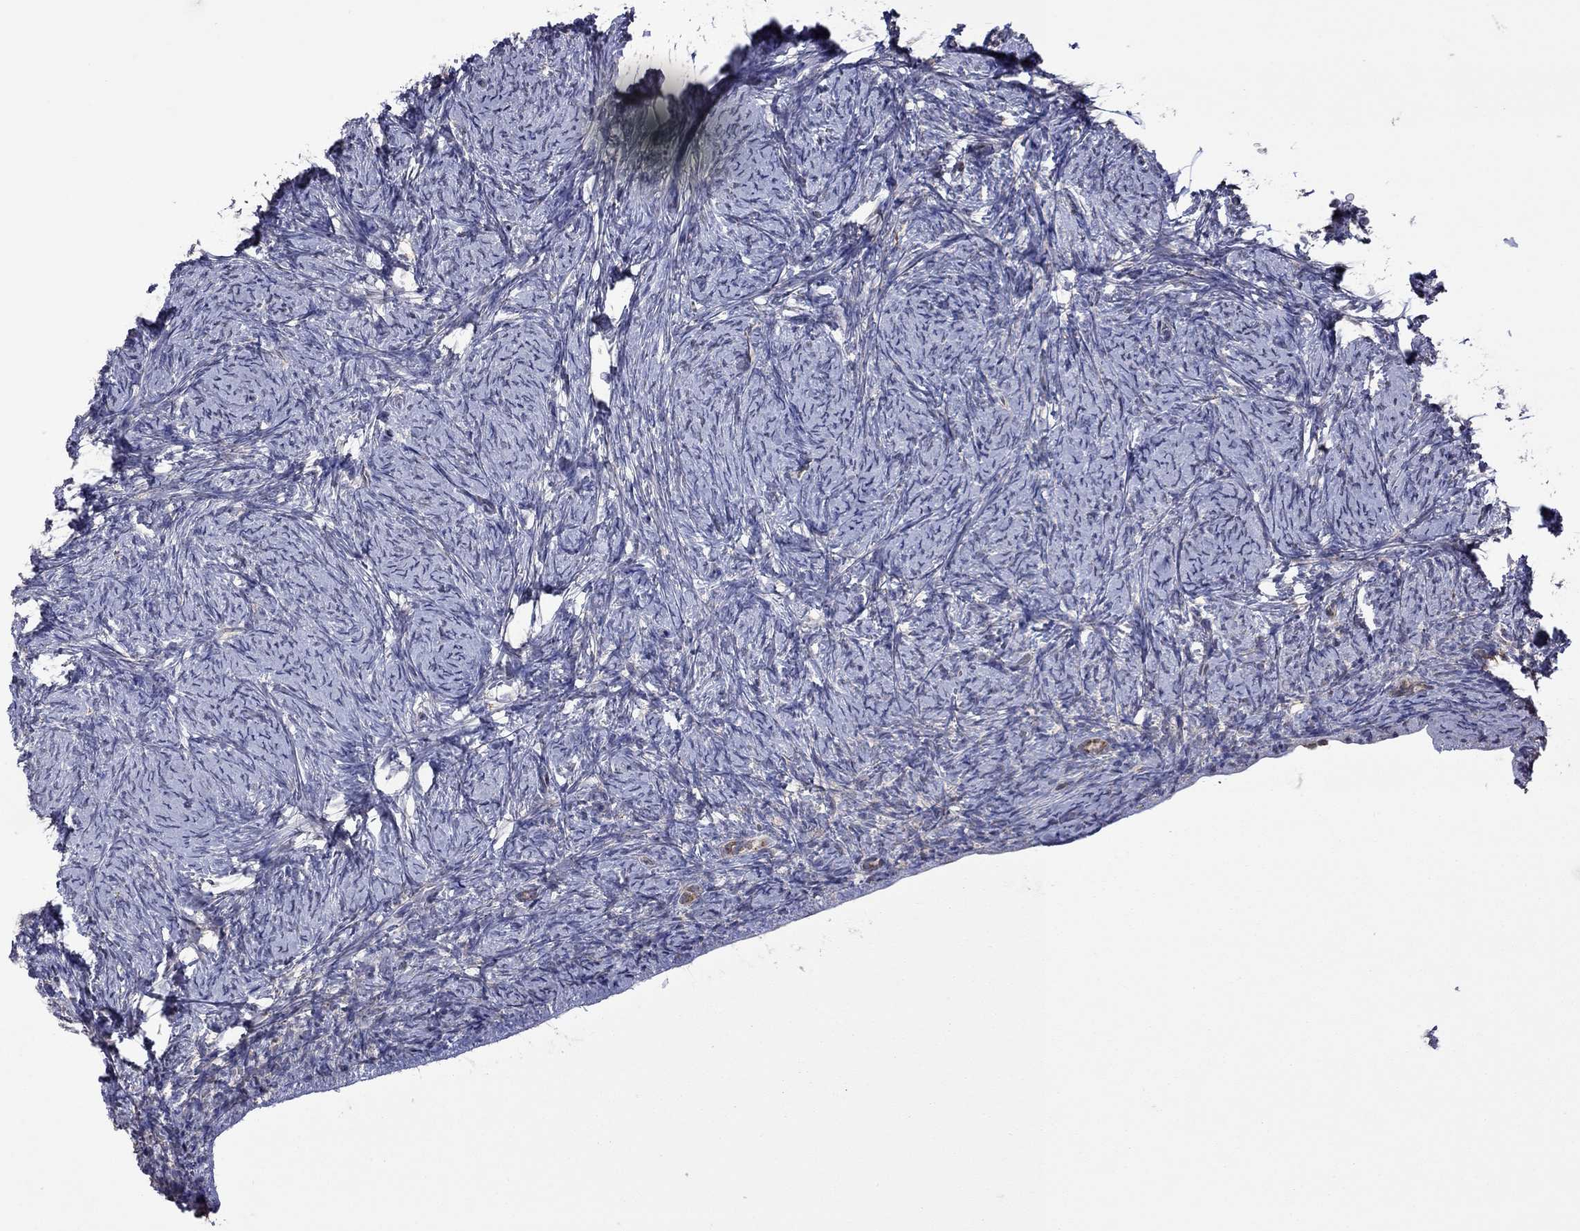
{"staining": {"intensity": "negative", "quantity": "none", "location": "none"}, "tissue": "ovary", "cell_type": "Follicle cells", "image_type": "normal", "snomed": [{"axis": "morphology", "description": "Normal tissue, NOS"}, {"axis": "topography", "description": "Ovary"}], "caption": "DAB immunohistochemical staining of unremarkable human ovary reveals no significant expression in follicle cells.", "gene": "NDUFB1", "patient": {"sex": "female", "age": 34}}